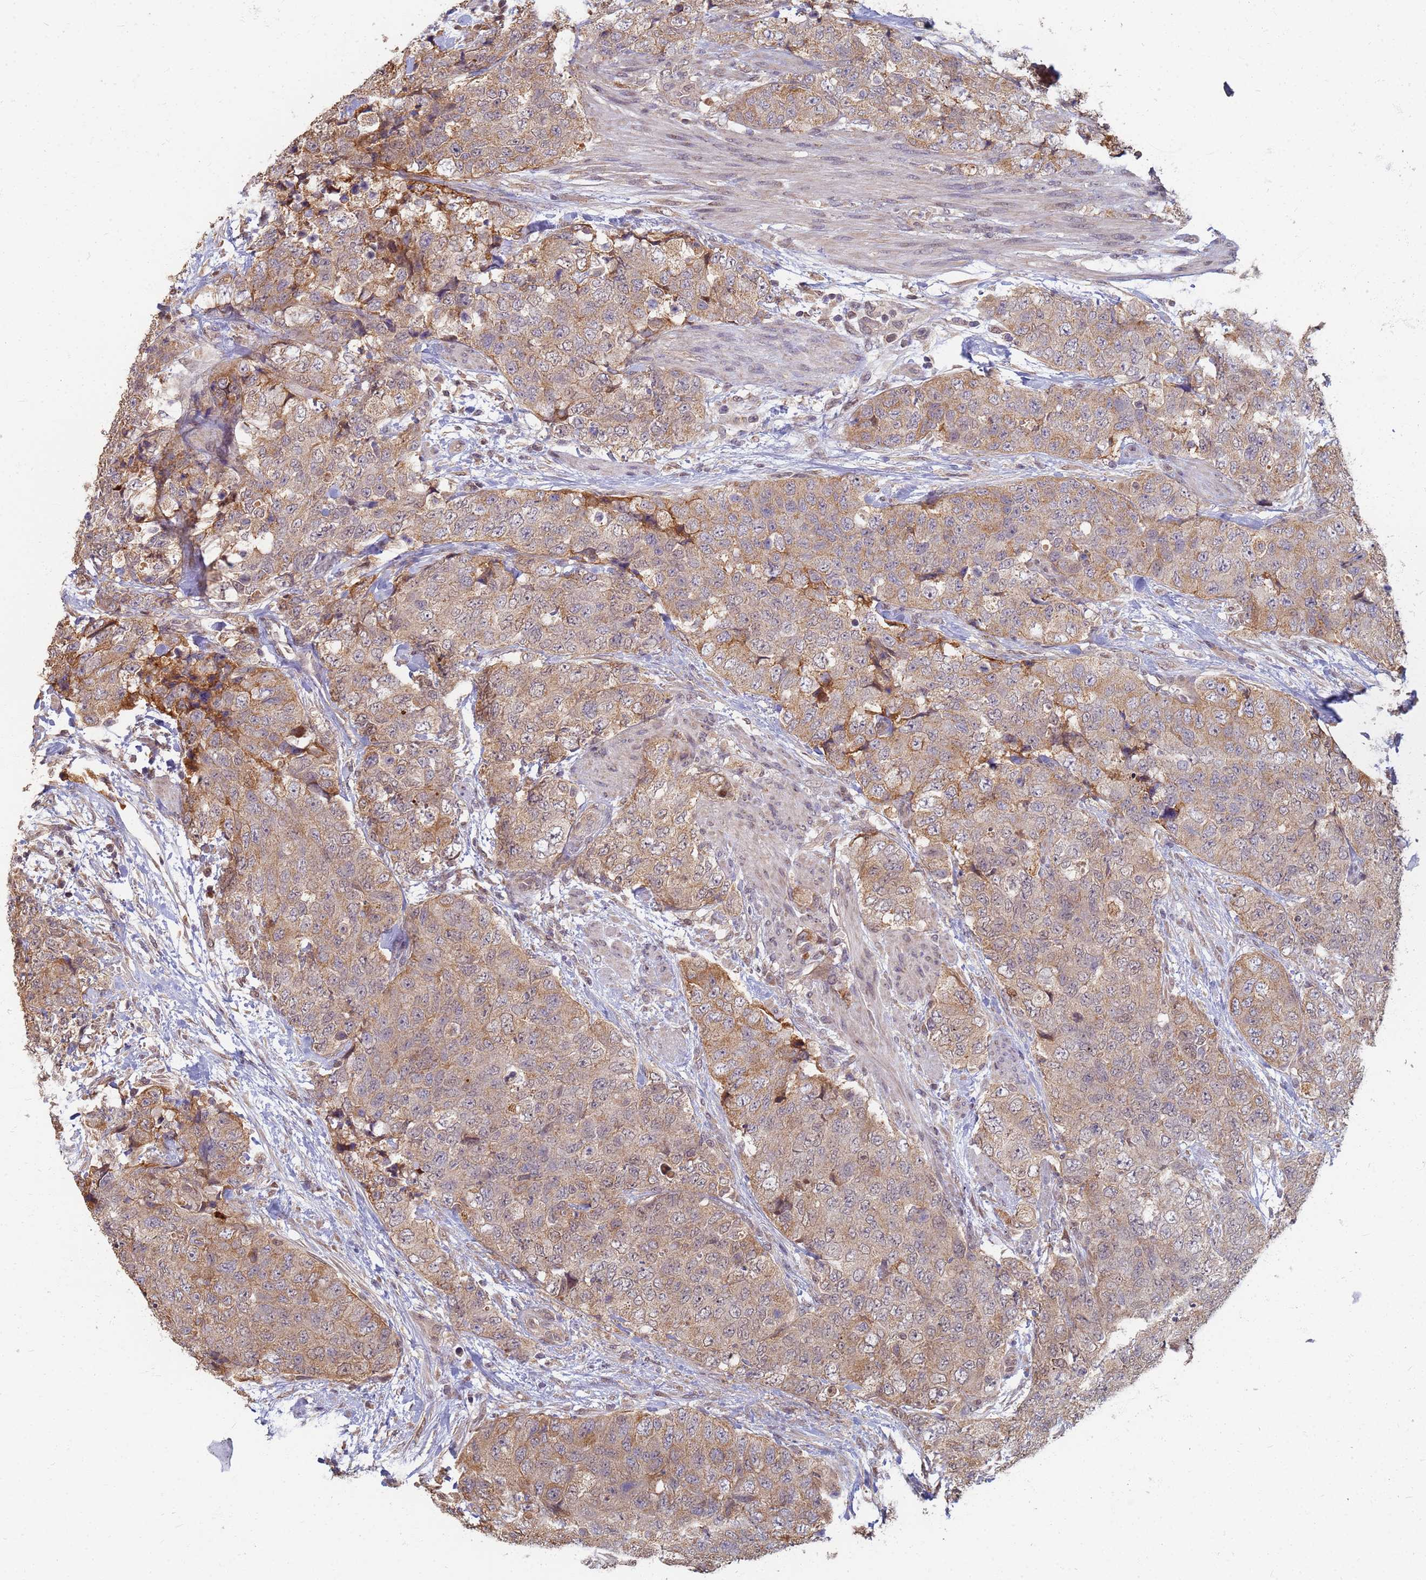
{"staining": {"intensity": "moderate", "quantity": "25%-75%", "location": "cytoplasmic/membranous"}, "tissue": "urothelial cancer", "cell_type": "Tumor cells", "image_type": "cancer", "snomed": [{"axis": "morphology", "description": "Urothelial carcinoma, High grade"}, {"axis": "topography", "description": "Urinary bladder"}], "caption": "IHC photomicrograph of human high-grade urothelial carcinoma stained for a protein (brown), which exhibits medium levels of moderate cytoplasmic/membranous positivity in approximately 25%-75% of tumor cells.", "gene": "ITGB4", "patient": {"sex": "female", "age": 78}}